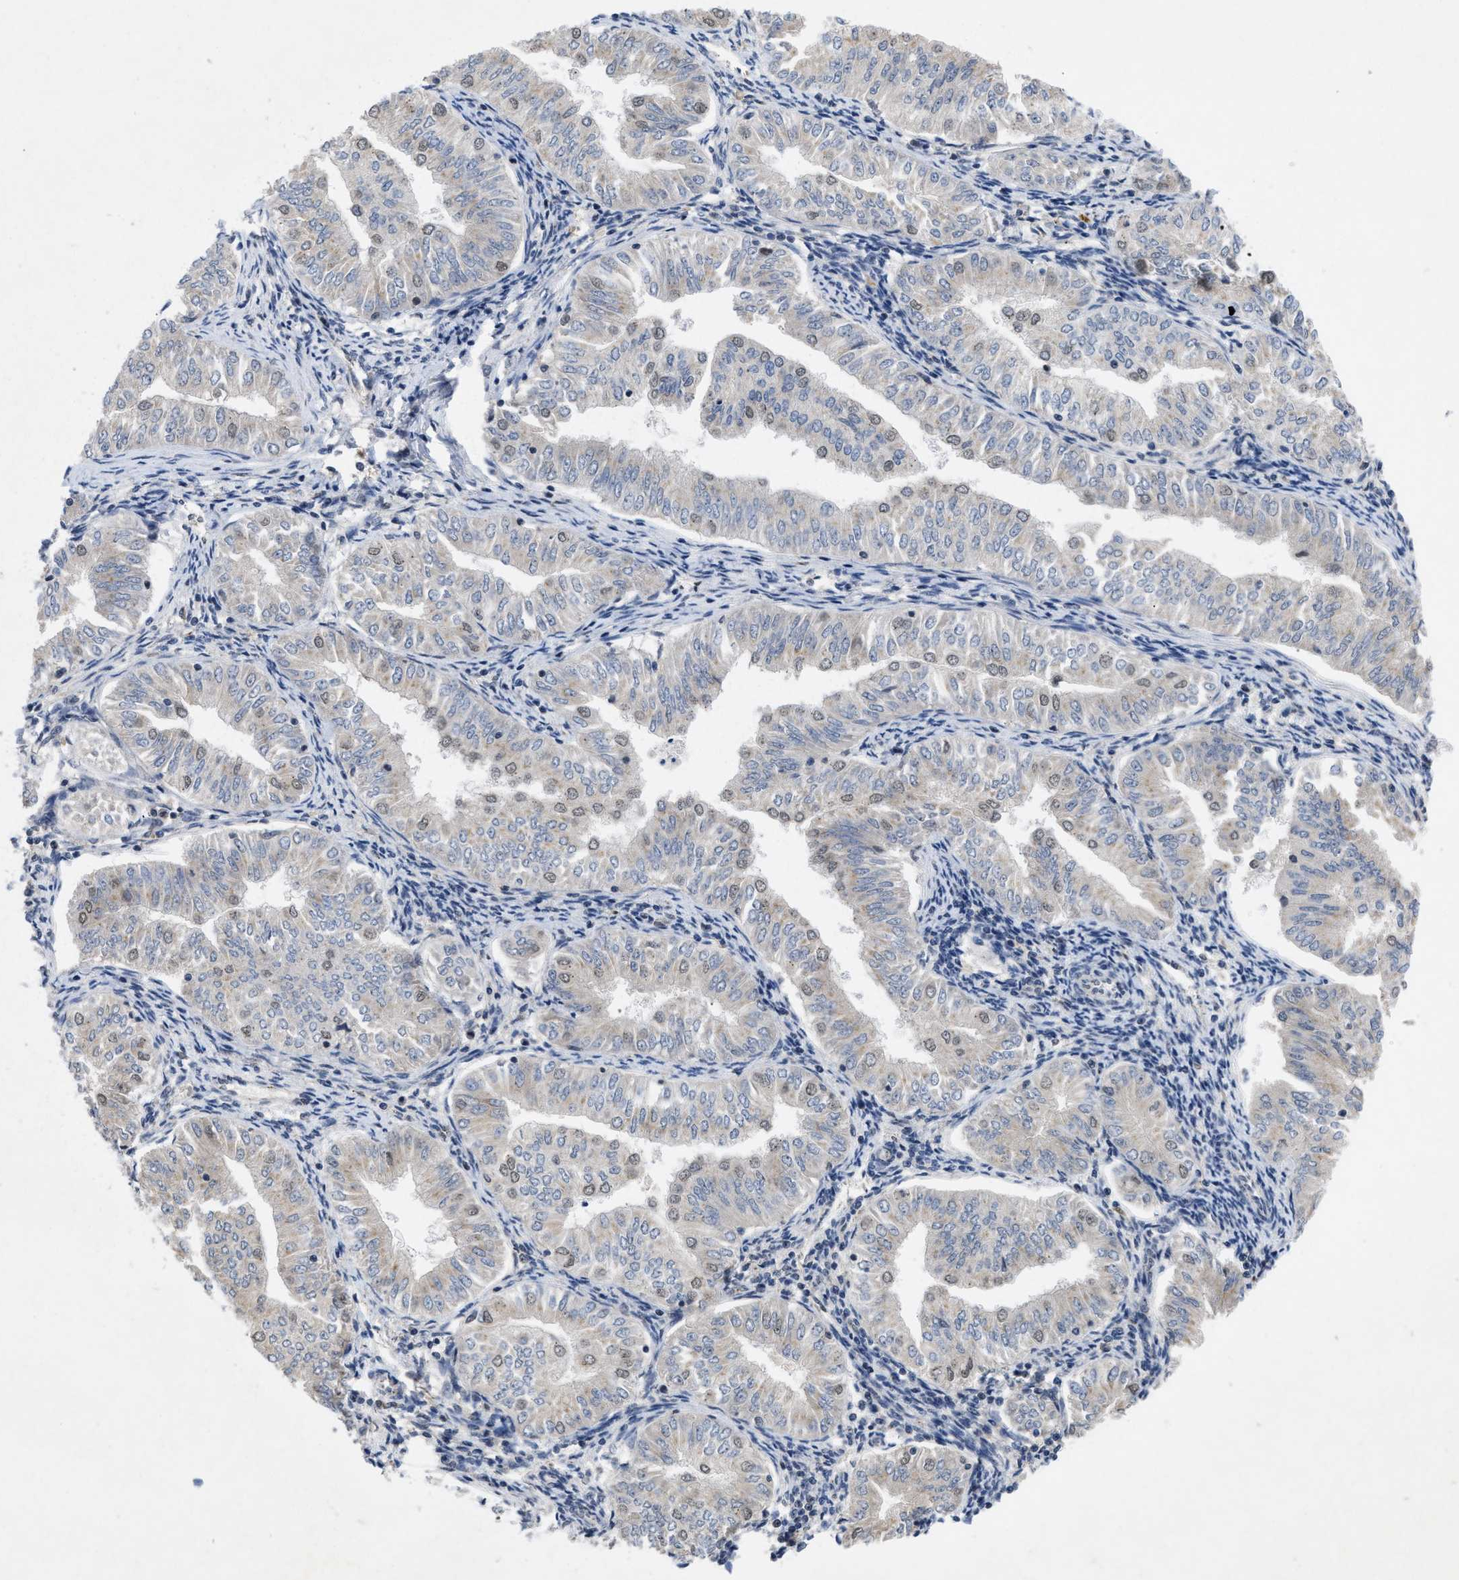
{"staining": {"intensity": "weak", "quantity": "<25%", "location": "nuclear"}, "tissue": "endometrial cancer", "cell_type": "Tumor cells", "image_type": "cancer", "snomed": [{"axis": "morphology", "description": "Normal tissue, NOS"}, {"axis": "morphology", "description": "Adenocarcinoma, NOS"}, {"axis": "topography", "description": "Endometrium"}], "caption": "Tumor cells show no significant positivity in adenocarcinoma (endometrial).", "gene": "ZNF346", "patient": {"sex": "female", "age": 53}}